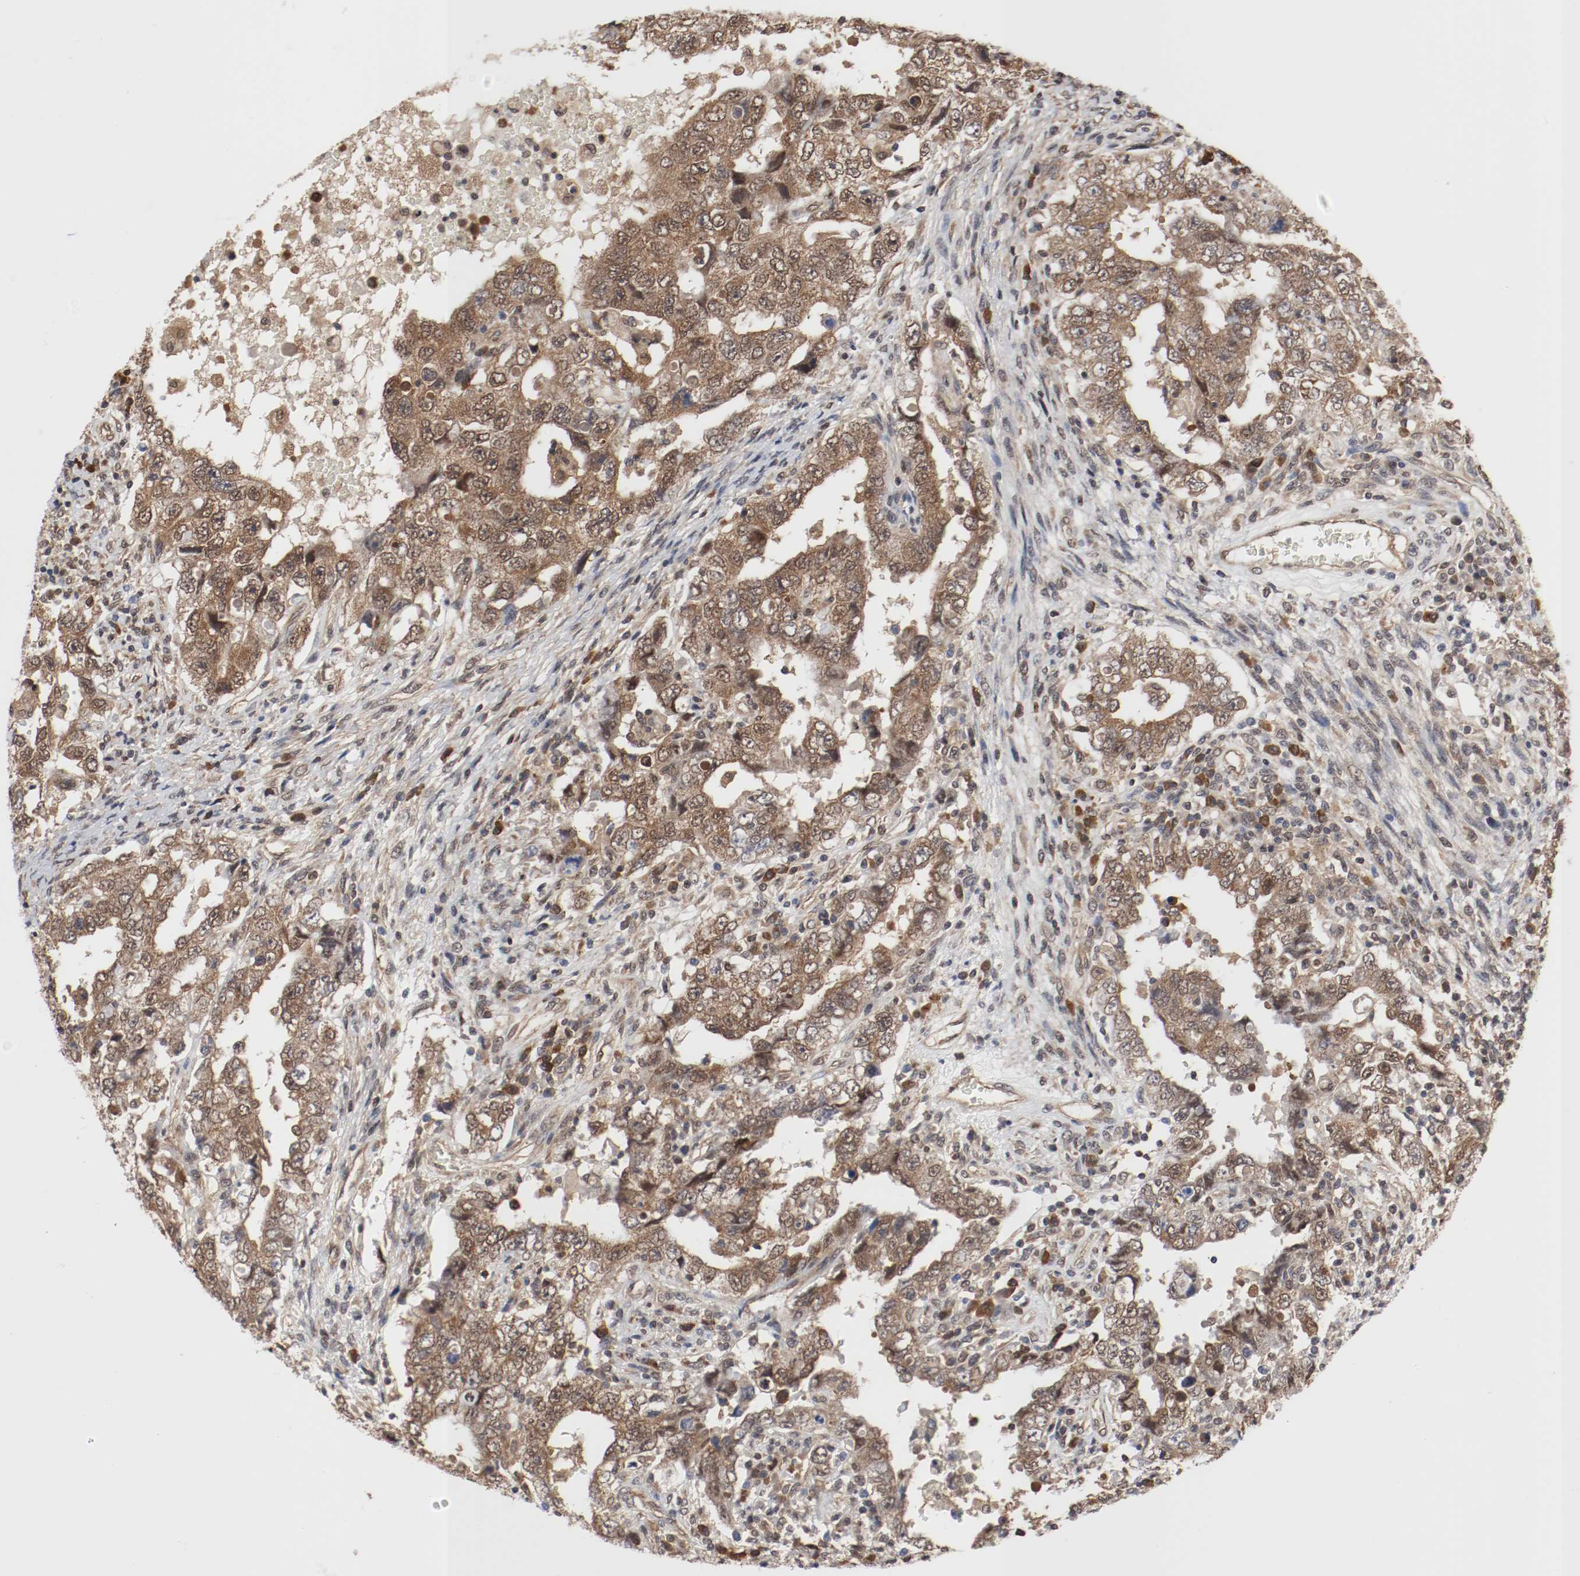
{"staining": {"intensity": "moderate", "quantity": ">75%", "location": "cytoplasmic/membranous,nuclear"}, "tissue": "testis cancer", "cell_type": "Tumor cells", "image_type": "cancer", "snomed": [{"axis": "morphology", "description": "Carcinoma, Embryonal, NOS"}, {"axis": "topography", "description": "Testis"}], "caption": "Moderate cytoplasmic/membranous and nuclear expression is seen in approximately >75% of tumor cells in testis cancer (embryonal carcinoma). Using DAB (3,3'-diaminobenzidine) (brown) and hematoxylin (blue) stains, captured at high magnification using brightfield microscopy.", "gene": "AFG3L2", "patient": {"sex": "male", "age": 26}}